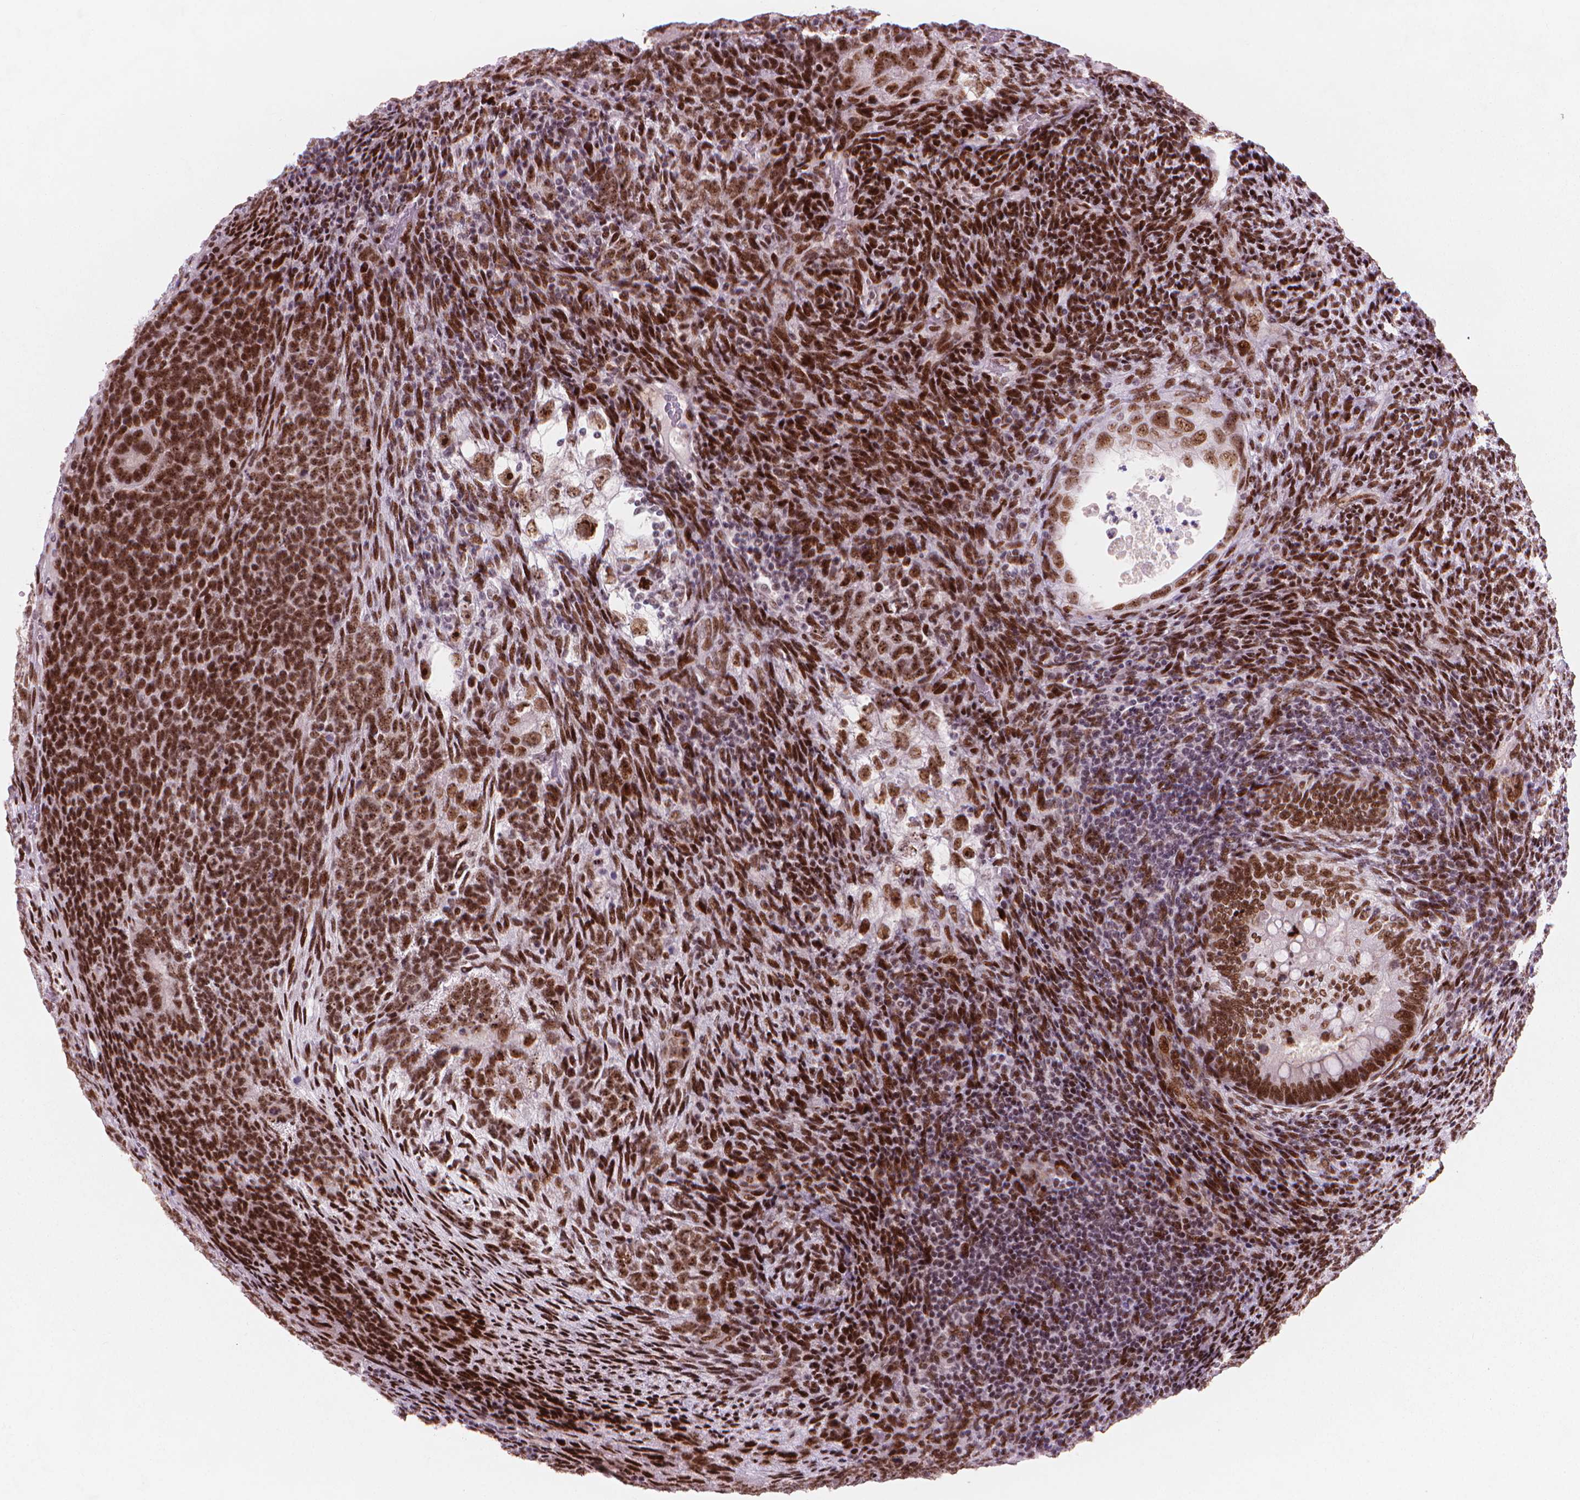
{"staining": {"intensity": "strong", "quantity": ">75%", "location": "nuclear"}, "tissue": "testis cancer", "cell_type": "Tumor cells", "image_type": "cancer", "snomed": [{"axis": "morphology", "description": "Normal tissue, NOS"}, {"axis": "morphology", "description": "Carcinoma, Embryonal, NOS"}, {"axis": "topography", "description": "Testis"}, {"axis": "topography", "description": "Epididymis"}], "caption": "Immunohistochemistry of embryonal carcinoma (testis) displays high levels of strong nuclear positivity in about >75% of tumor cells. Nuclei are stained in blue.", "gene": "HES7", "patient": {"sex": "male", "age": 23}}